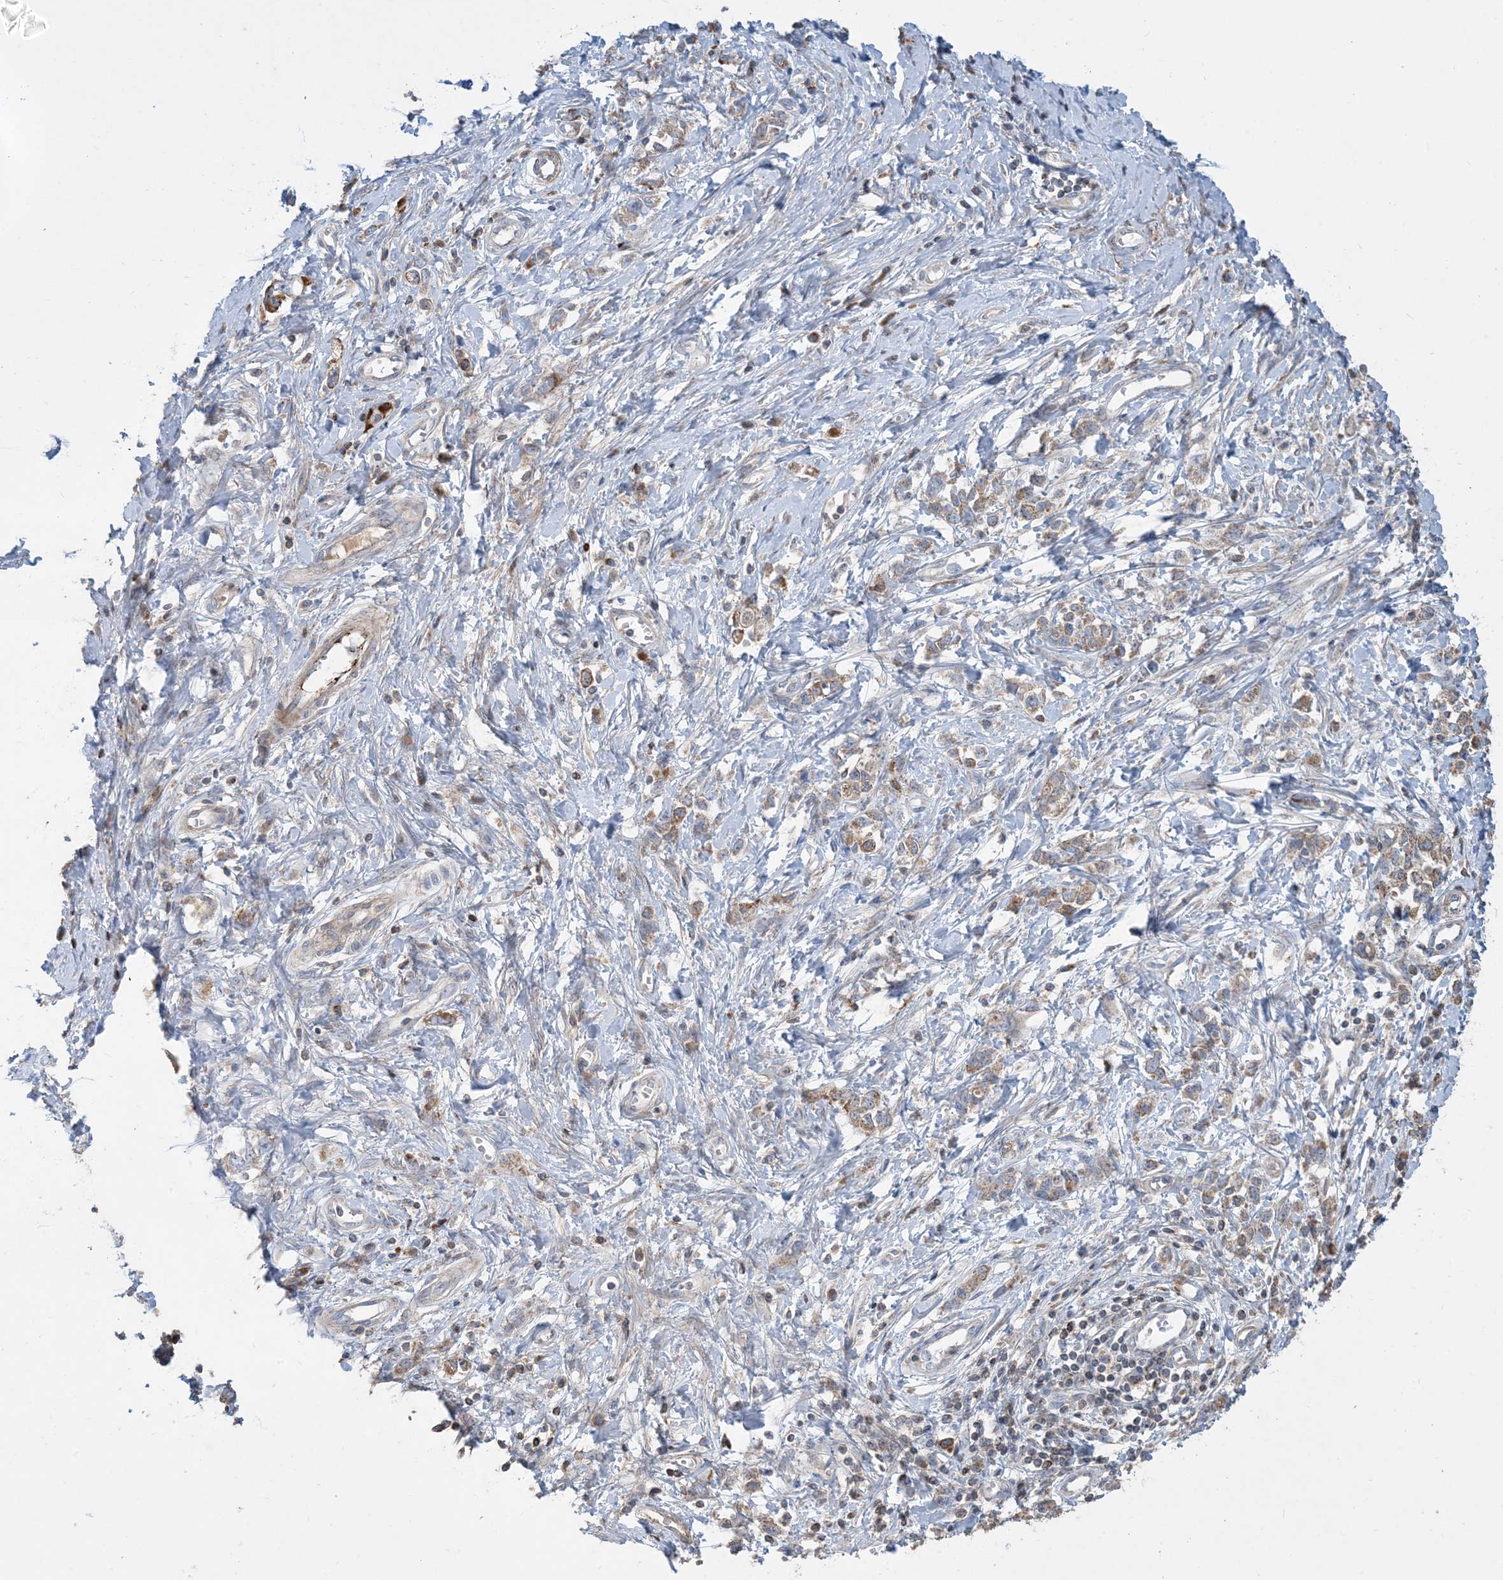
{"staining": {"intensity": "moderate", "quantity": ">75%", "location": "cytoplasmic/membranous"}, "tissue": "stomach cancer", "cell_type": "Tumor cells", "image_type": "cancer", "snomed": [{"axis": "morphology", "description": "Adenocarcinoma, NOS"}, {"axis": "topography", "description": "Stomach"}], "caption": "Human stomach cancer (adenocarcinoma) stained with a protein marker shows moderate staining in tumor cells.", "gene": "ECHDC1", "patient": {"sex": "female", "age": 76}}